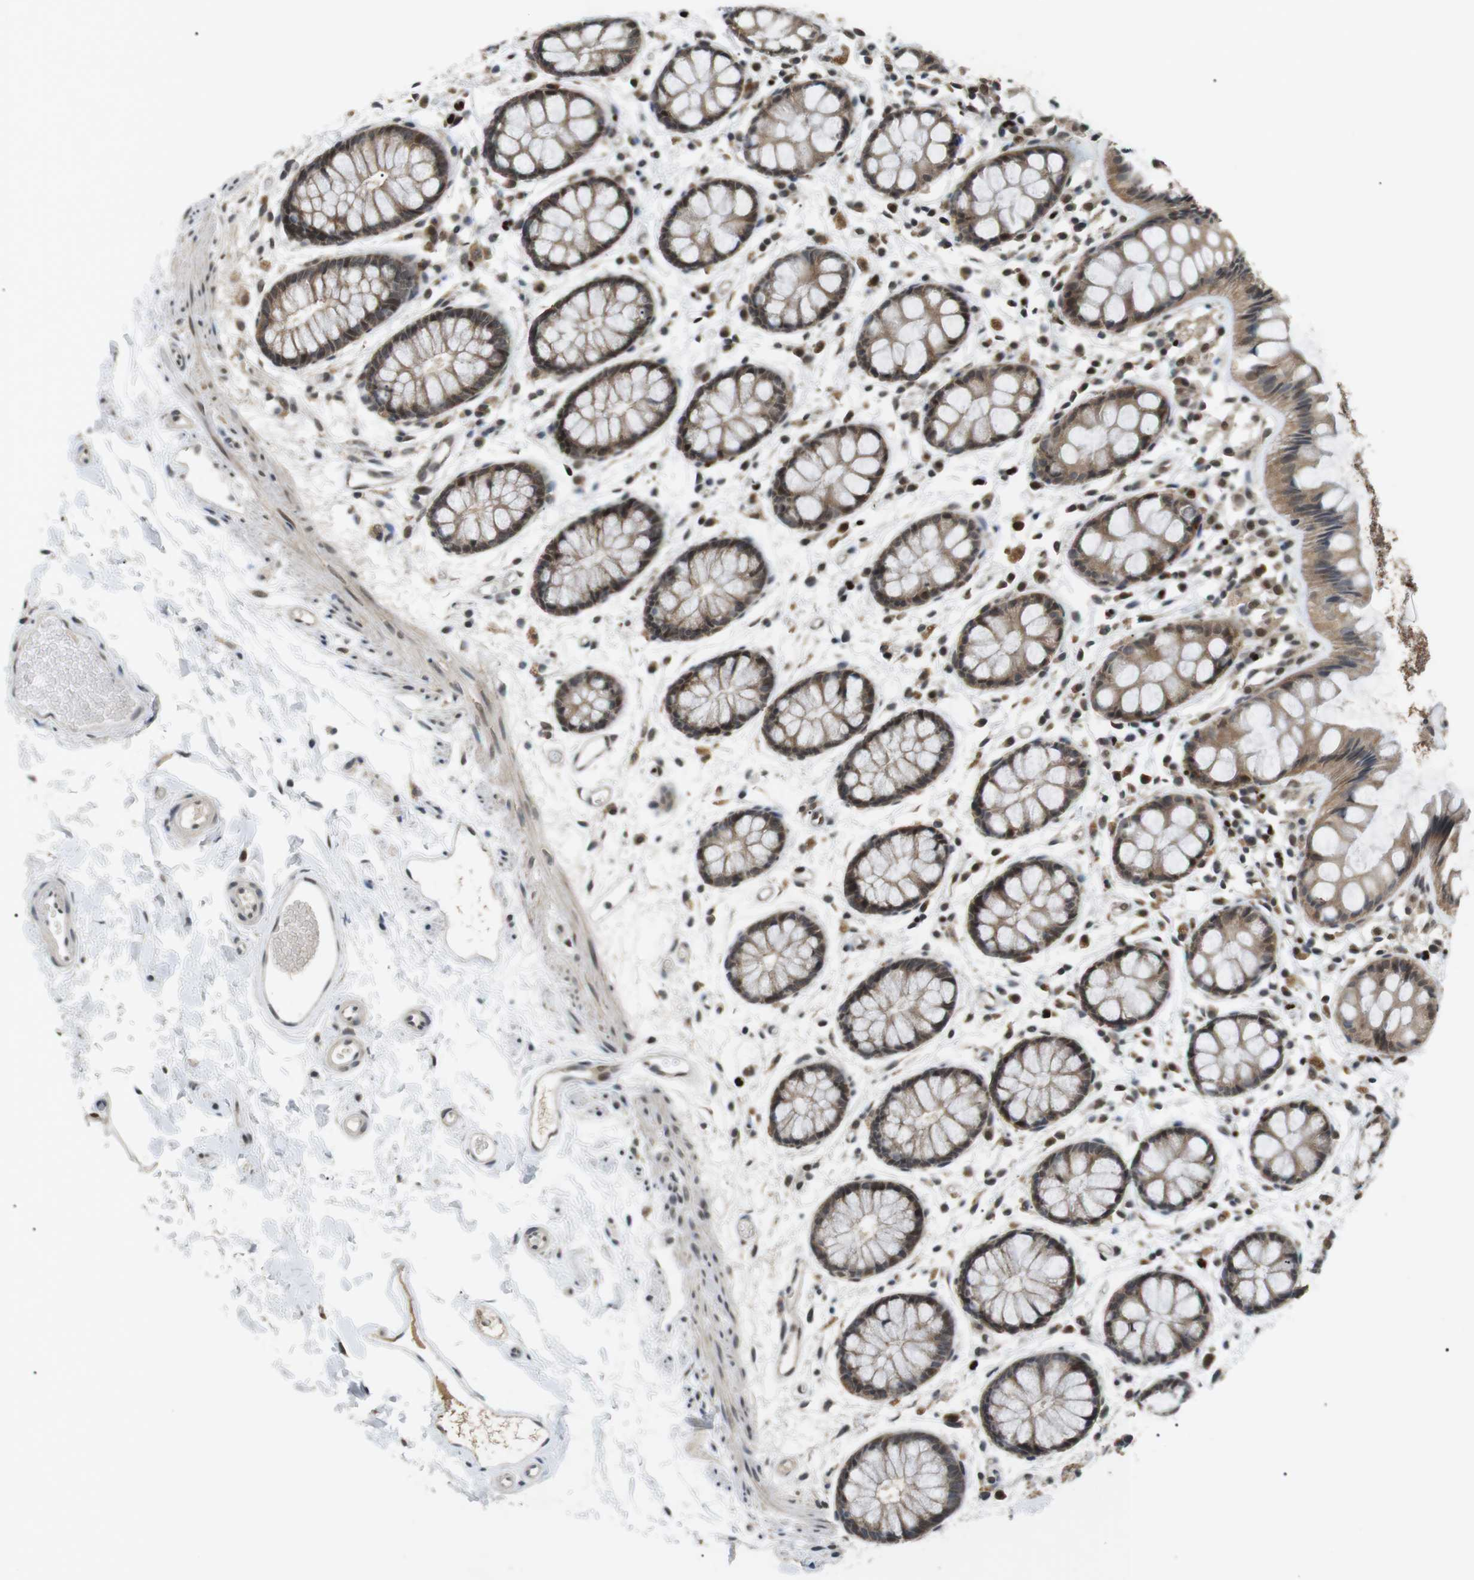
{"staining": {"intensity": "moderate", "quantity": ">75%", "location": "cytoplasmic/membranous,nuclear"}, "tissue": "rectum", "cell_type": "Glandular cells", "image_type": "normal", "snomed": [{"axis": "morphology", "description": "Normal tissue, NOS"}, {"axis": "topography", "description": "Rectum"}], "caption": "Protein expression analysis of normal human rectum reveals moderate cytoplasmic/membranous,nuclear staining in approximately >75% of glandular cells. (DAB IHC, brown staining for protein, blue staining for nuclei).", "gene": "ORAI3", "patient": {"sex": "female", "age": 66}}